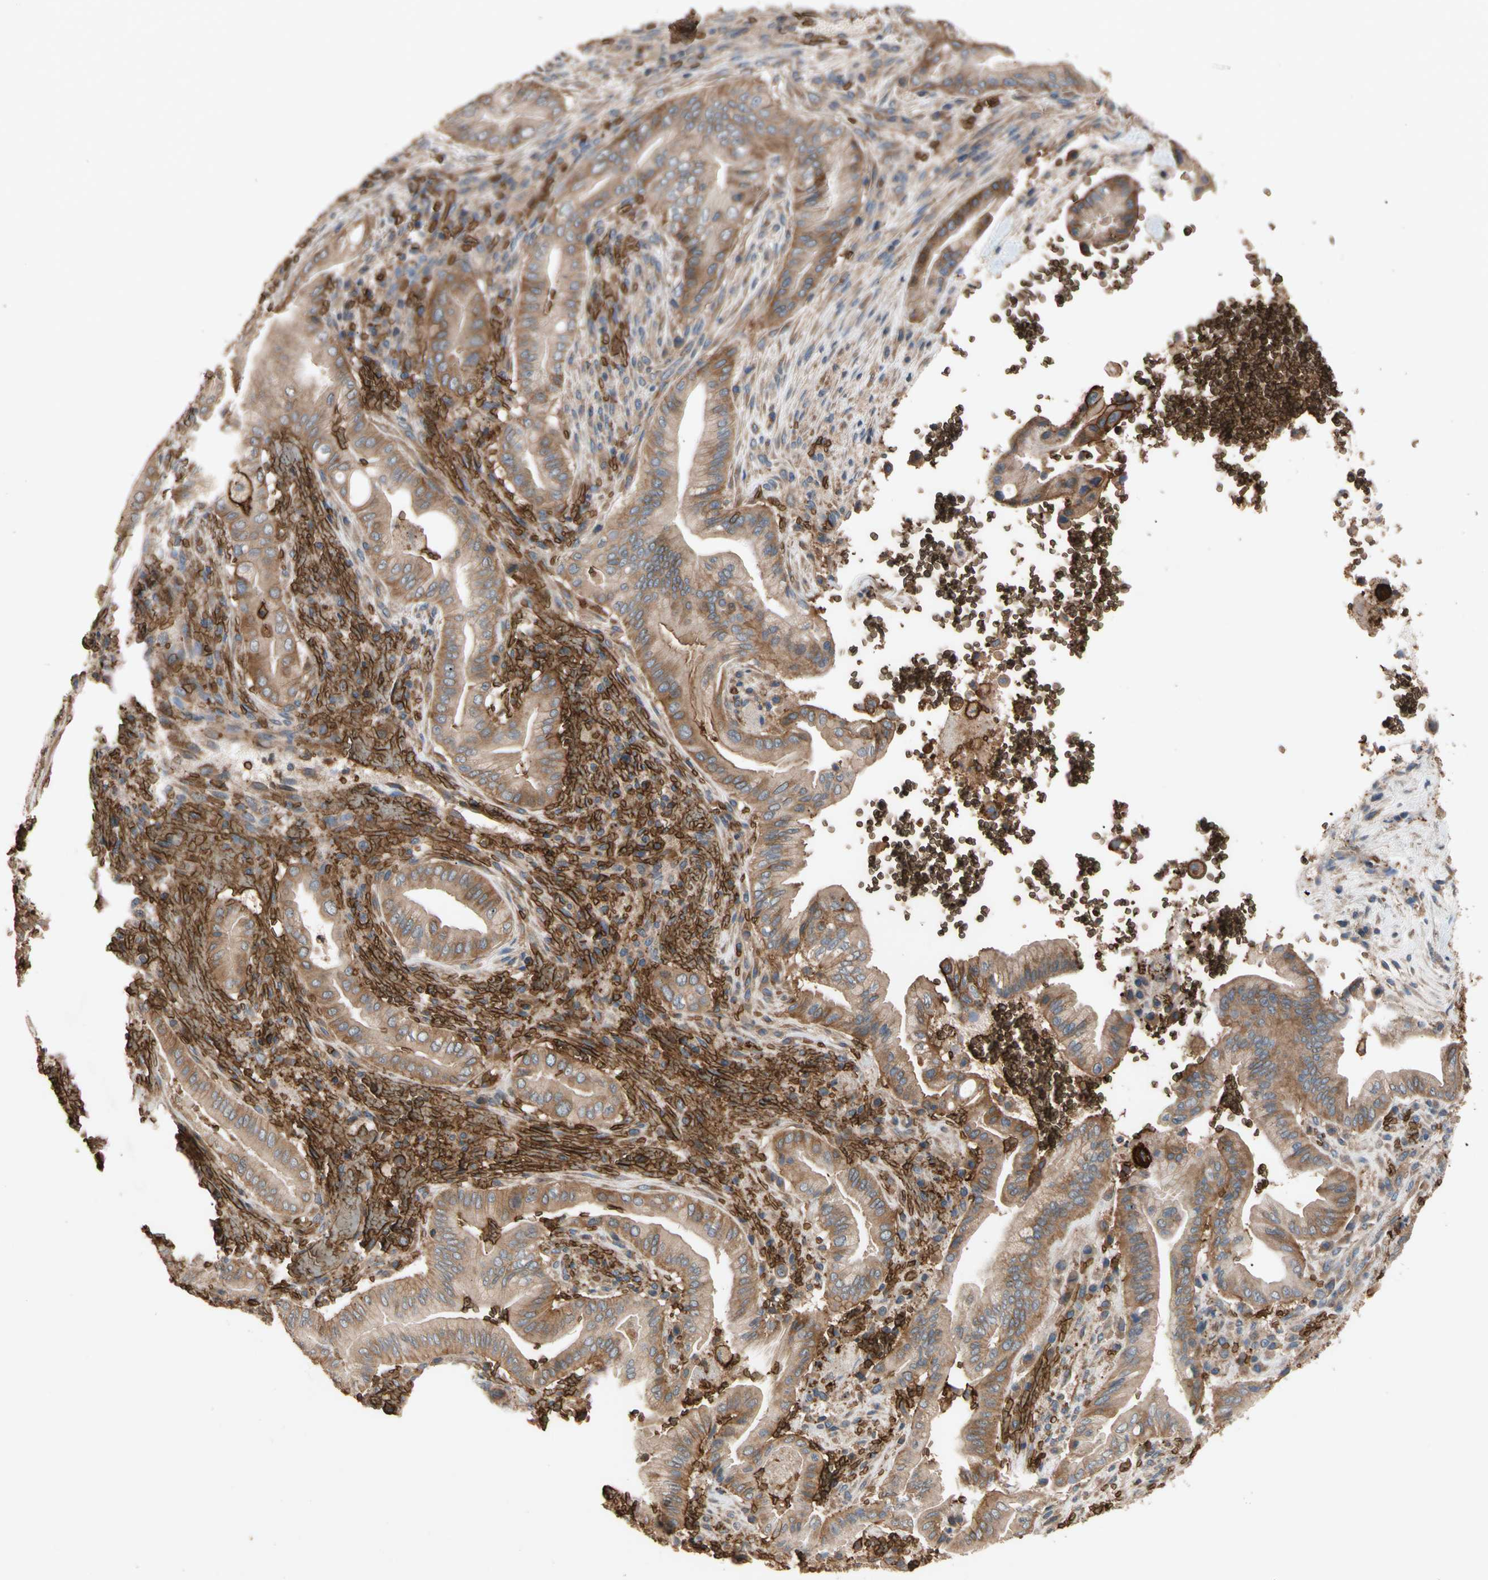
{"staining": {"intensity": "strong", "quantity": ">75%", "location": "cytoplasmic/membranous"}, "tissue": "liver cancer", "cell_type": "Tumor cells", "image_type": "cancer", "snomed": [{"axis": "morphology", "description": "Cholangiocarcinoma"}, {"axis": "topography", "description": "Liver"}], "caption": "A brown stain labels strong cytoplasmic/membranous staining of a protein in human liver cholangiocarcinoma tumor cells.", "gene": "RIOK2", "patient": {"sex": "female", "age": 68}}